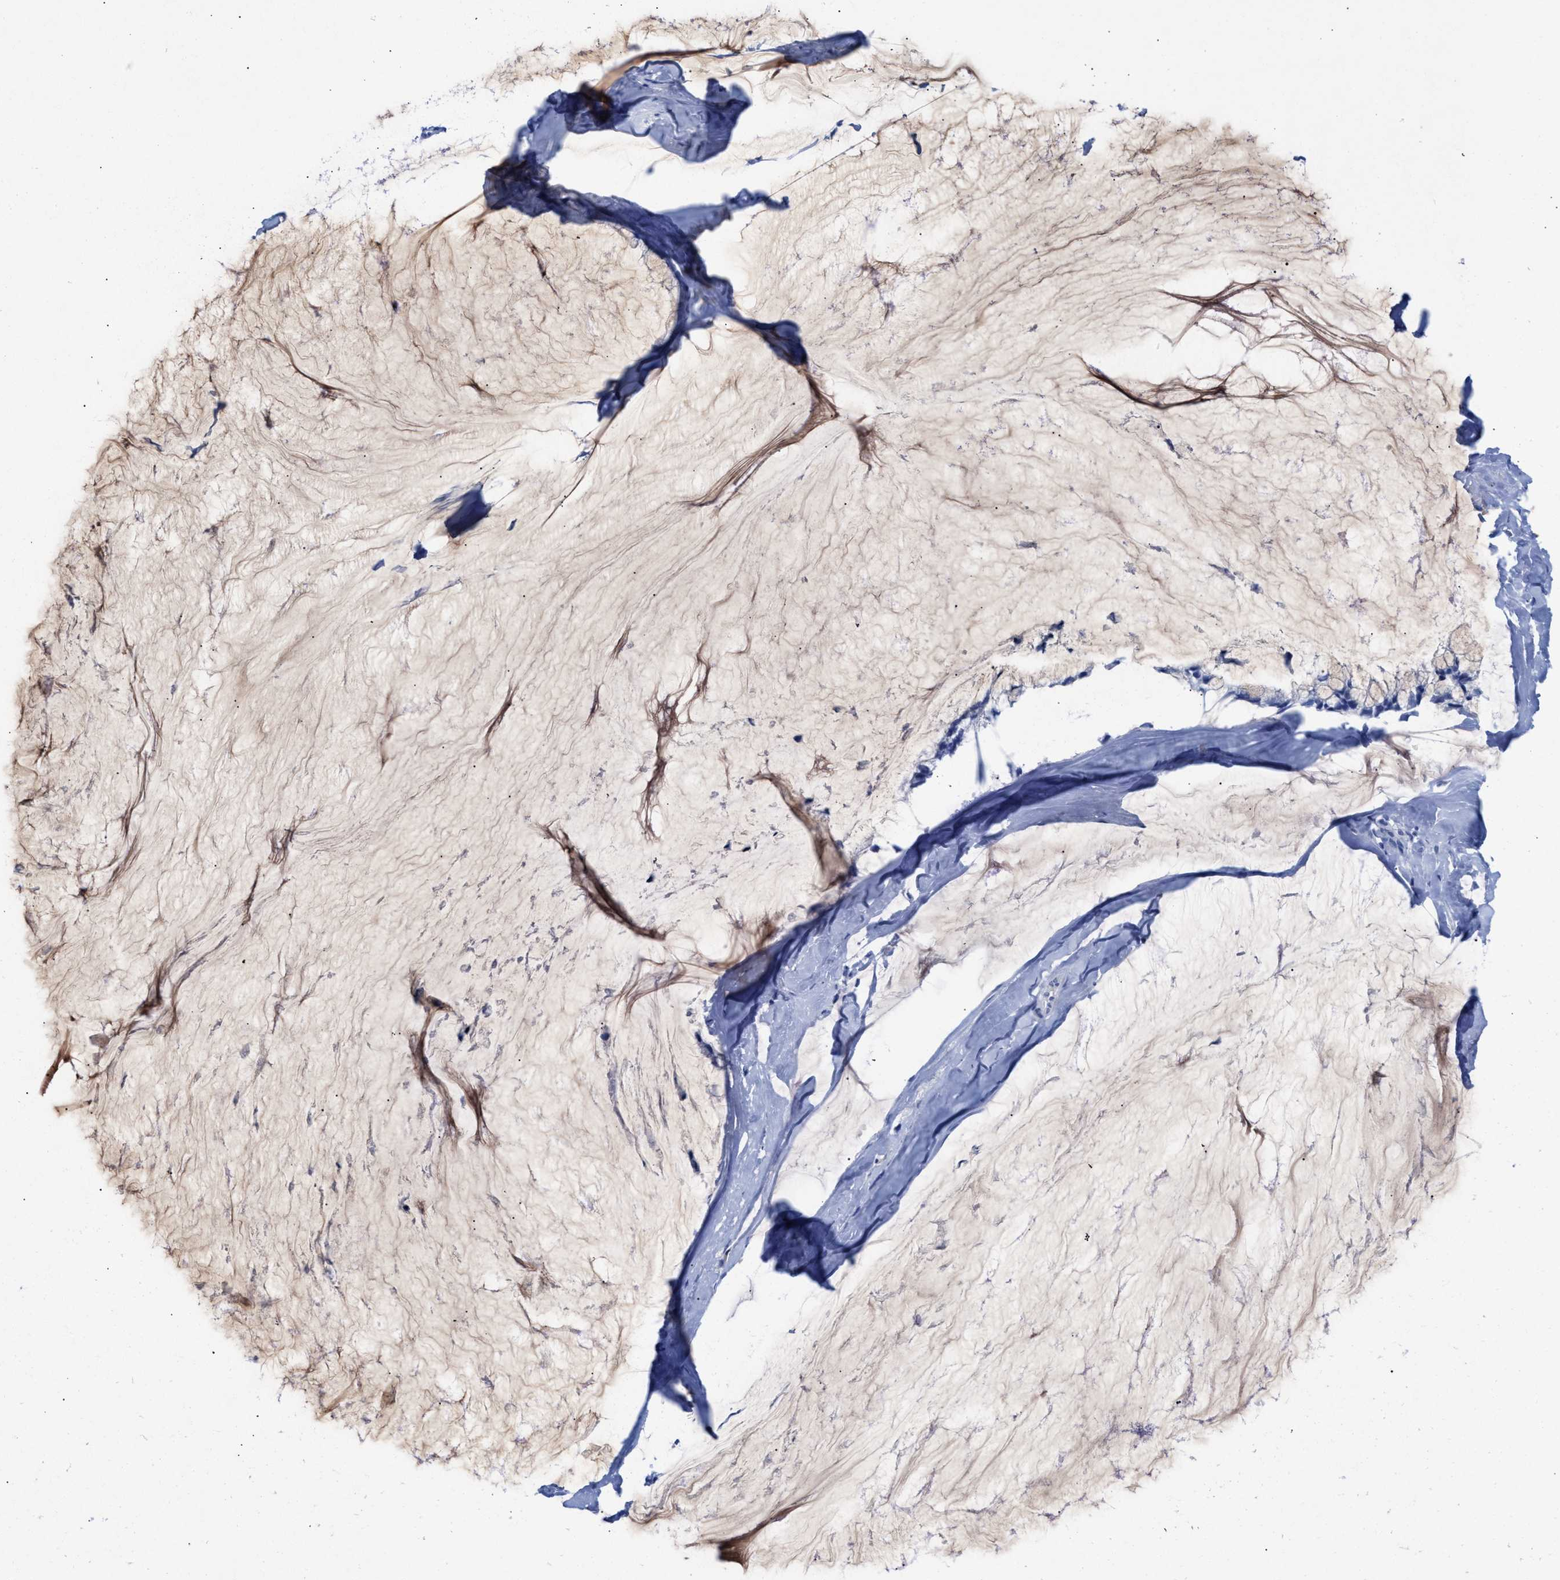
{"staining": {"intensity": "negative", "quantity": "none", "location": "none"}, "tissue": "ovarian cancer", "cell_type": "Tumor cells", "image_type": "cancer", "snomed": [{"axis": "morphology", "description": "Cystadenocarcinoma, mucinous, NOS"}, {"axis": "topography", "description": "Ovary"}], "caption": "Ovarian cancer (mucinous cystadenocarcinoma) was stained to show a protein in brown. There is no significant staining in tumor cells.", "gene": "ANKFN1", "patient": {"sex": "female", "age": 39}}